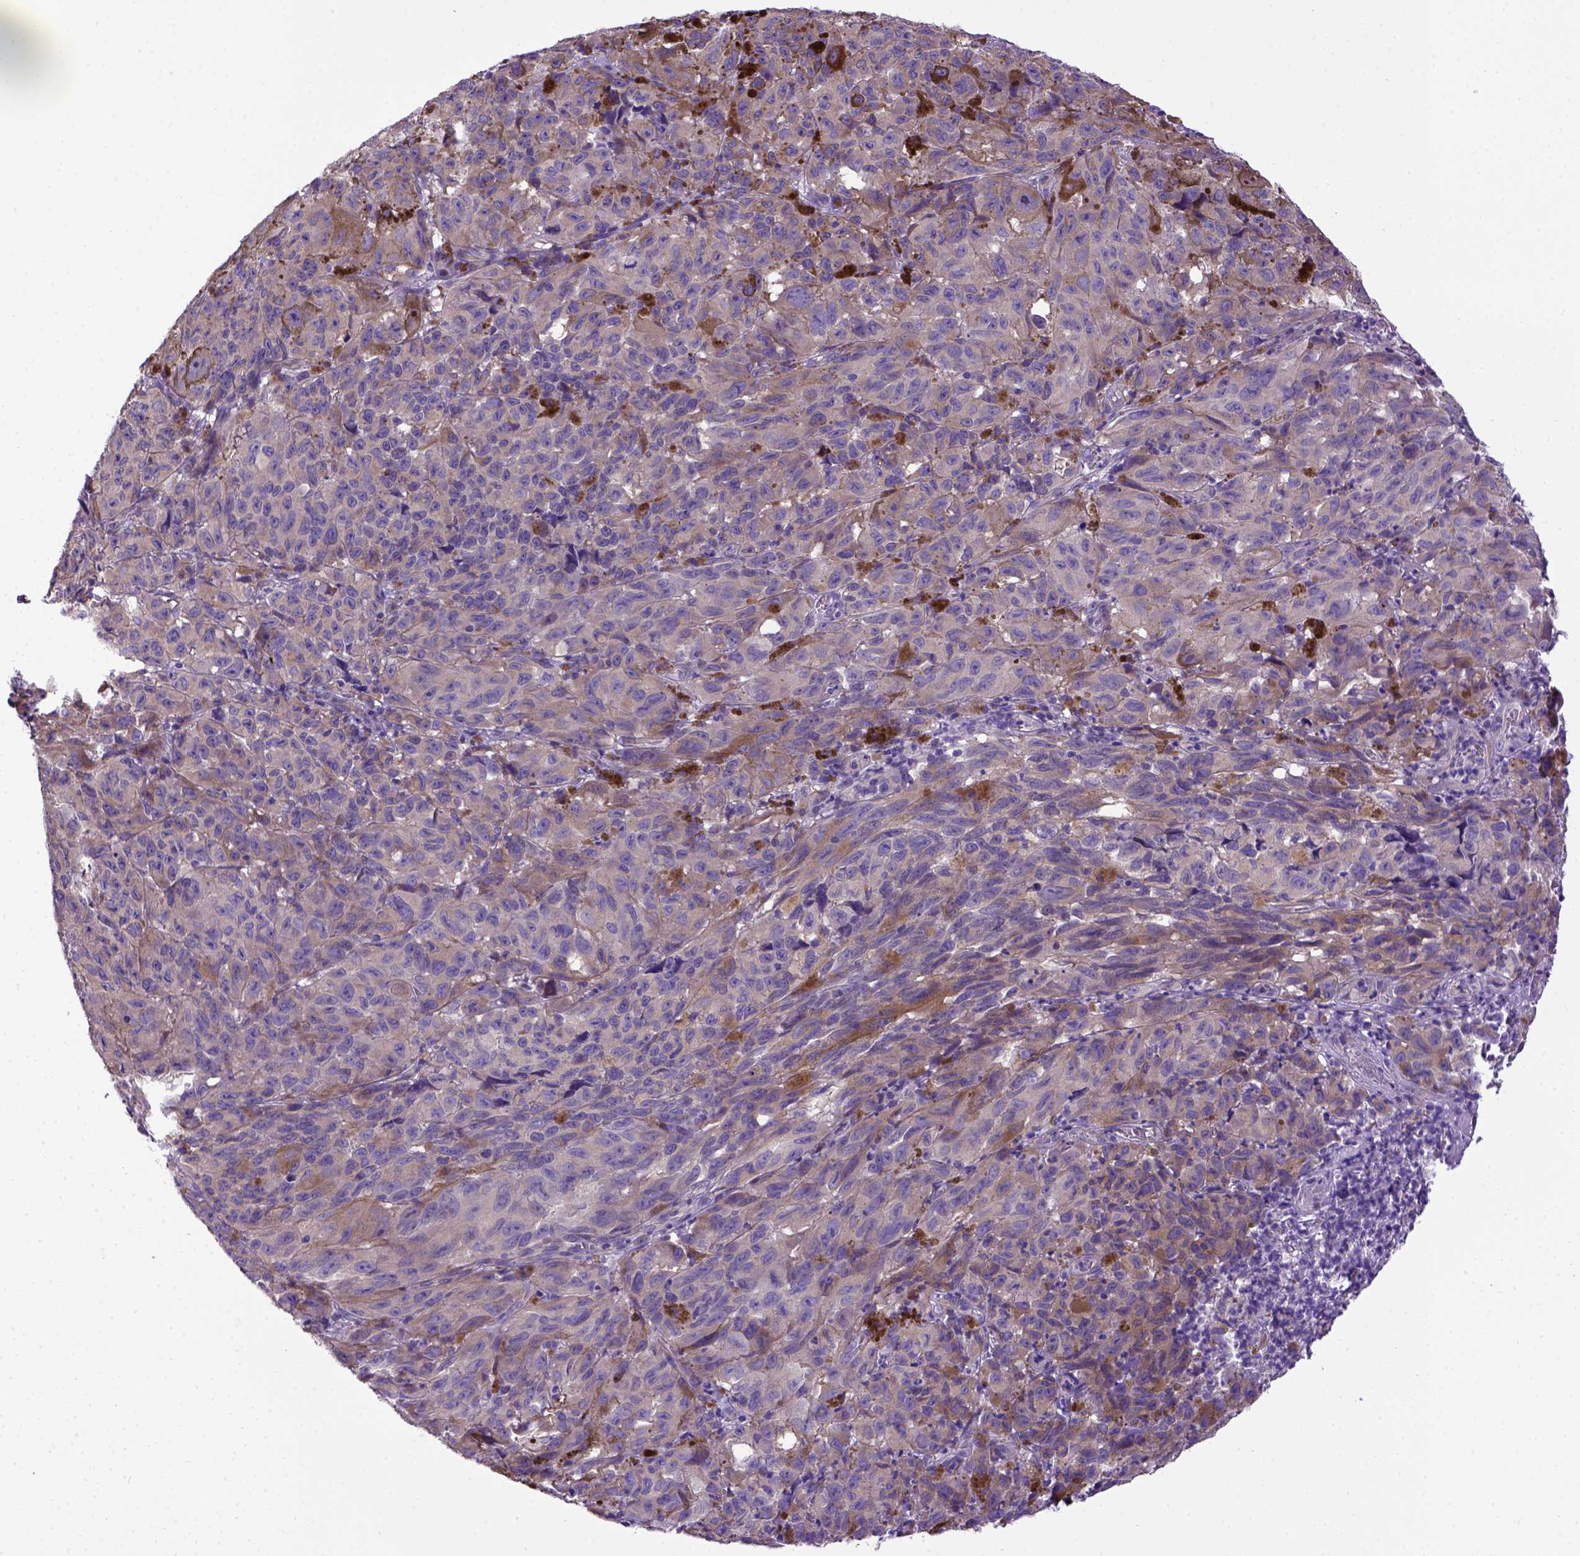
{"staining": {"intensity": "negative", "quantity": "none", "location": "none"}, "tissue": "melanoma", "cell_type": "Tumor cells", "image_type": "cancer", "snomed": [{"axis": "morphology", "description": "Malignant melanoma, NOS"}, {"axis": "topography", "description": "Vulva, labia, clitoris and Bartholin´s gland, NO"}], "caption": "A high-resolution photomicrograph shows IHC staining of malignant melanoma, which demonstrates no significant positivity in tumor cells.", "gene": "ADAM12", "patient": {"sex": "female", "age": 75}}